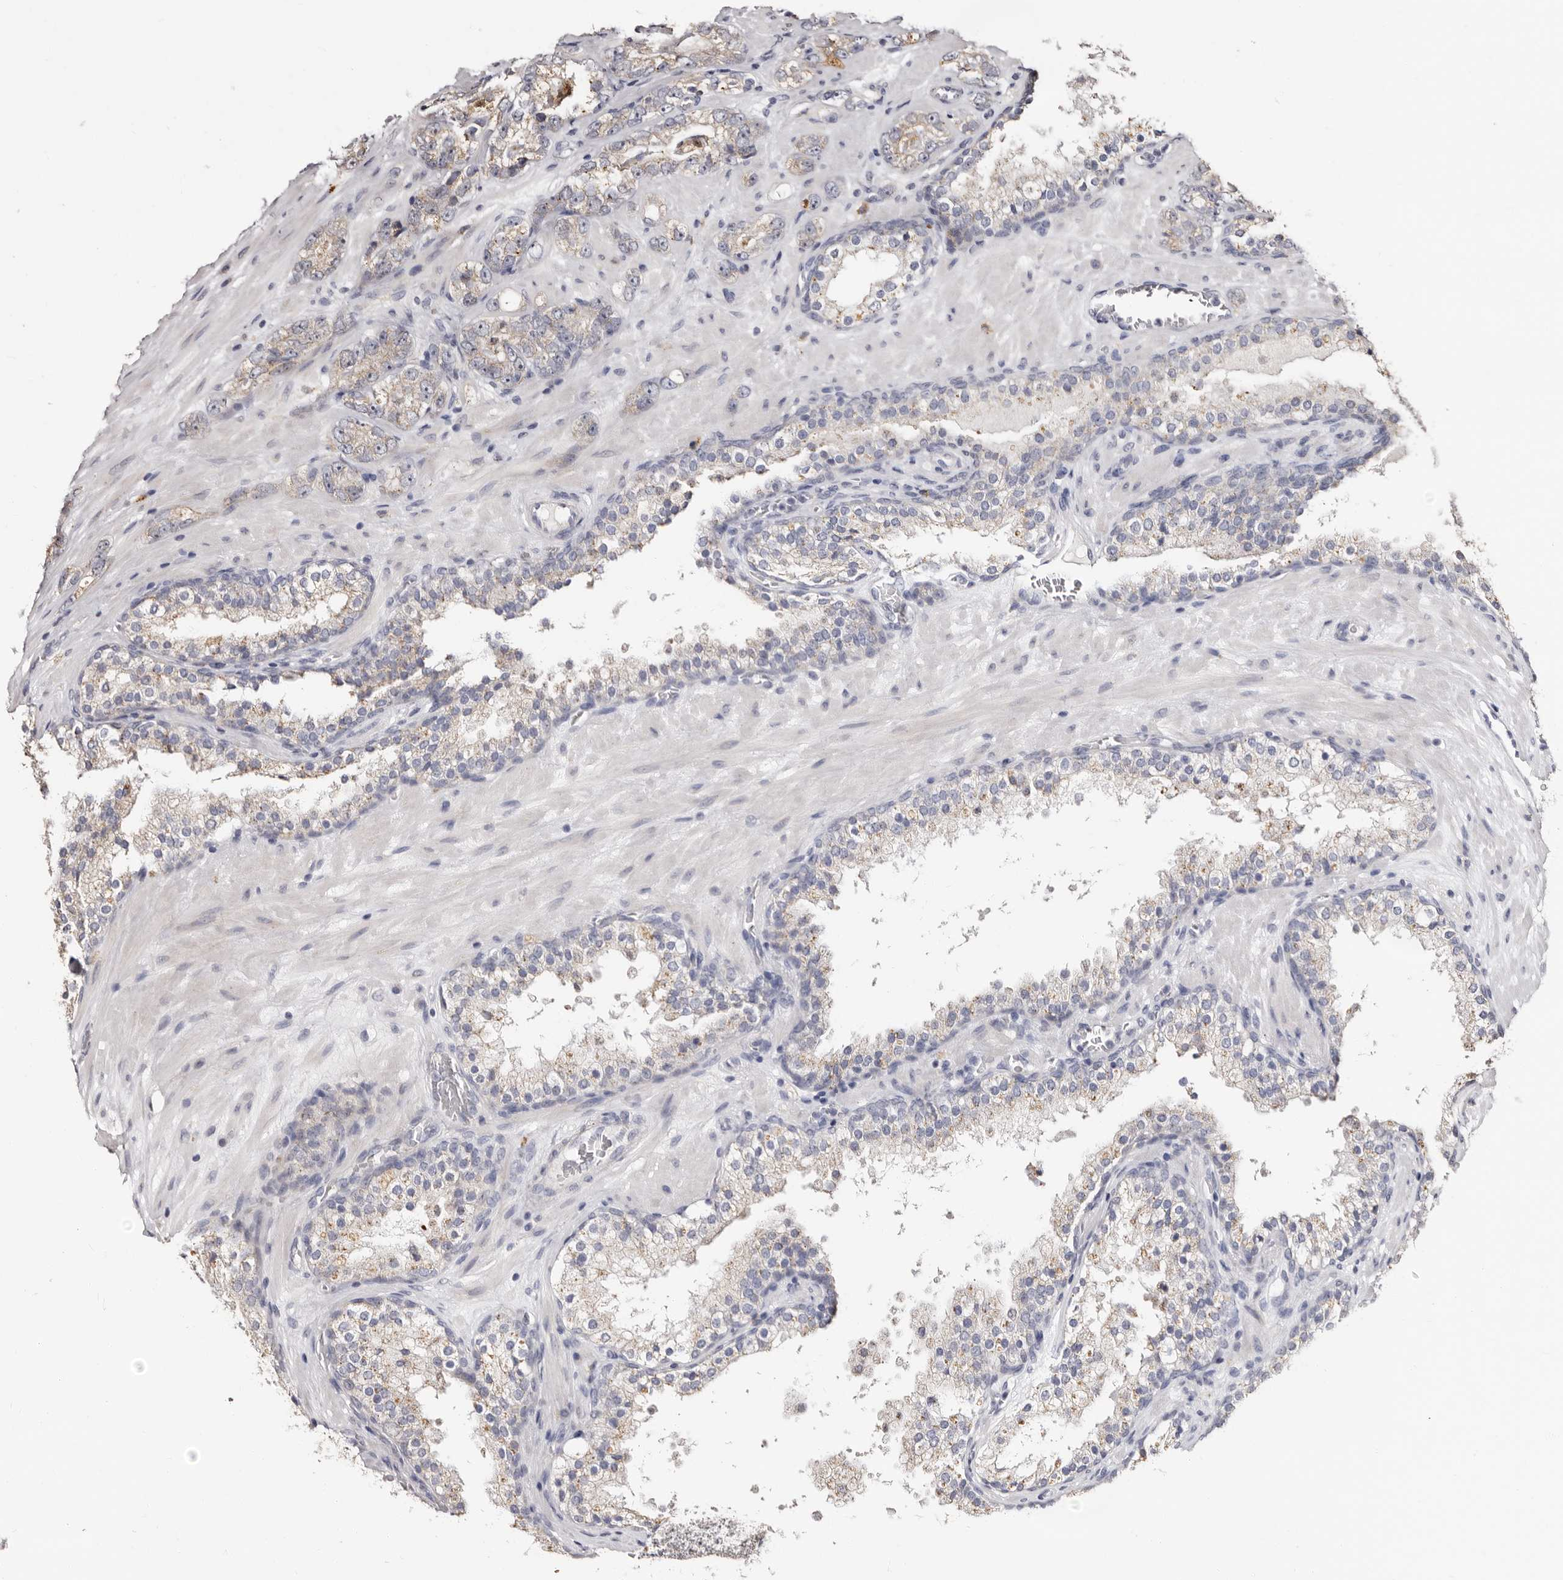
{"staining": {"intensity": "negative", "quantity": "none", "location": "none"}, "tissue": "prostate cancer", "cell_type": "Tumor cells", "image_type": "cancer", "snomed": [{"axis": "morphology", "description": "Adenocarcinoma, High grade"}, {"axis": "topography", "description": "Prostate"}], "caption": "Image shows no protein expression in tumor cells of prostate cancer tissue.", "gene": "PTAFR", "patient": {"sex": "male", "age": 56}}